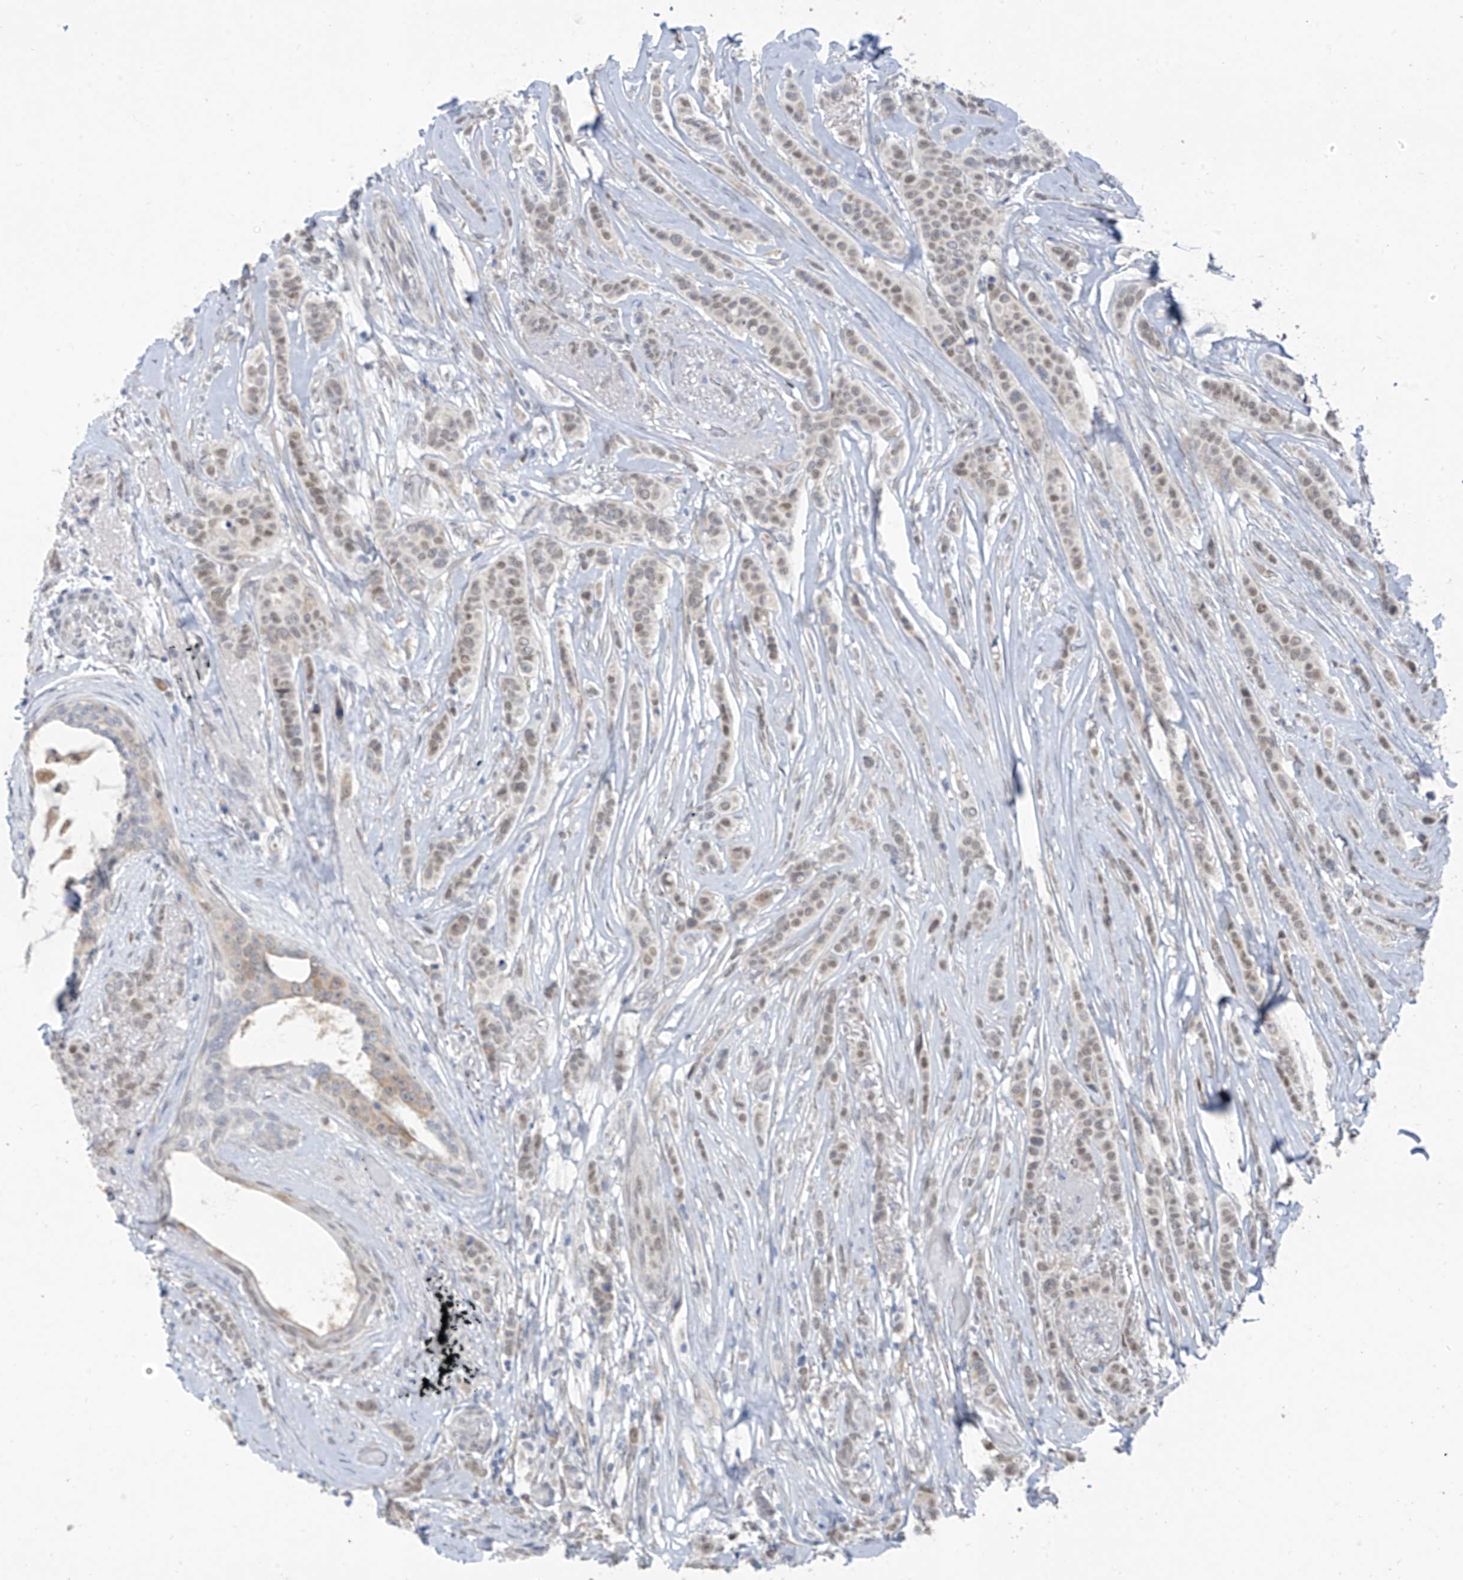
{"staining": {"intensity": "moderate", "quantity": "<25%", "location": "nuclear"}, "tissue": "breast cancer", "cell_type": "Tumor cells", "image_type": "cancer", "snomed": [{"axis": "morphology", "description": "Lobular carcinoma"}, {"axis": "topography", "description": "Breast"}], "caption": "The histopathology image displays a brown stain indicating the presence of a protein in the nuclear of tumor cells in breast lobular carcinoma.", "gene": "CYP4V2", "patient": {"sex": "female", "age": 51}}